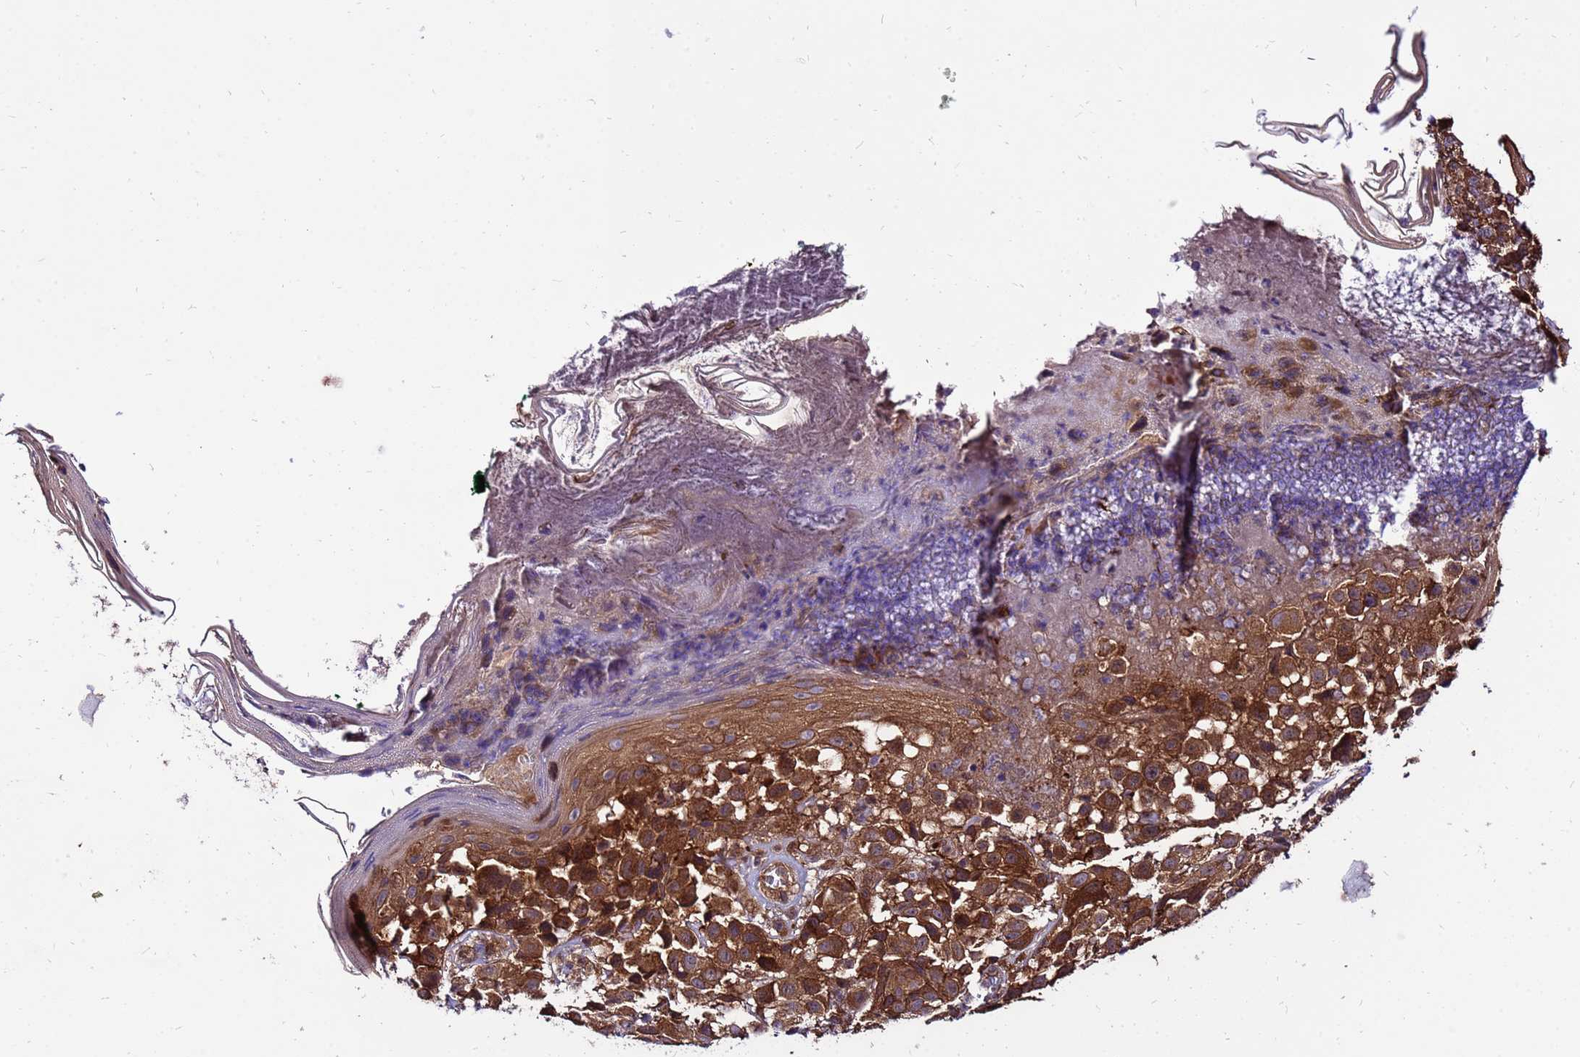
{"staining": {"intensity": "strong", "quantity": ">75%", "location": "cytoplasmic/membranous"}, "tissue": "melanoma", "cell_type": "Tumor cells", "image_type": "cancer", "snomed": [{"axis": "morphology", "description": "Malignant melanoma, NOS"}, {"axis": "topography", "description": "Skin"}], "caption": "Melanoma stained for a protein shows strong cytoplasmic/membranous positivity in tumor cells. (DAB IHC with brightfield microscopy, high magnification).", "gene": "GET3", "patient": {"sex": "male", "age": 38}}